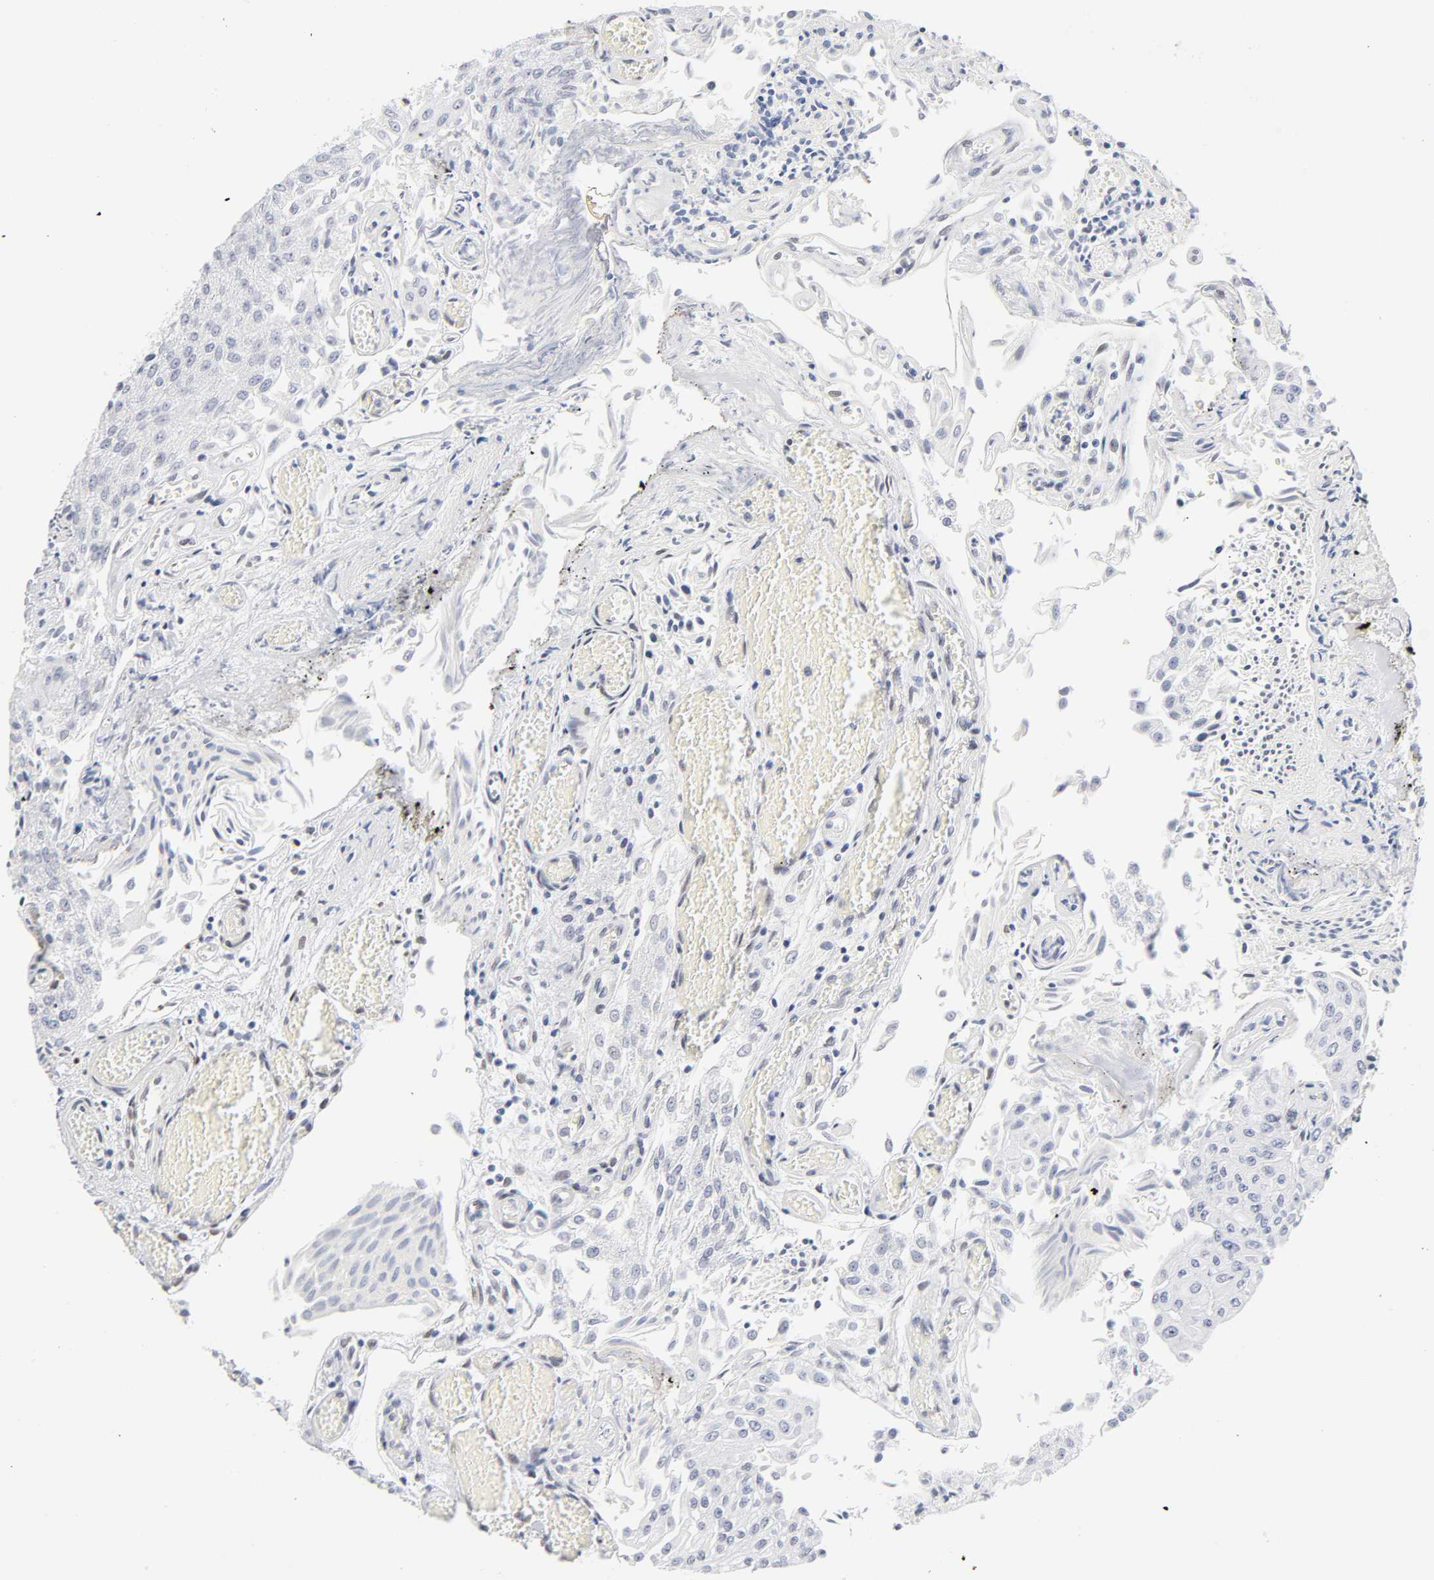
{"staining": {"intensity": "negative", "quantity": "none", "location": "none"}, "tissue": "urothelial cancer", "cell_type": "Tumor cells", "image_type": "cancer", "snomed": [{"axis": "morphology", "description": "Urothelial carcinoma, Low grade"}, {"axis": "topography", "description": "Urinary bladder"}], "caption": "Immunohistochemistry of urothelial cancer shows no positivity in tumor cells.", "gene": "NFIC", "patient": {"sex": "male", "age": 86}}